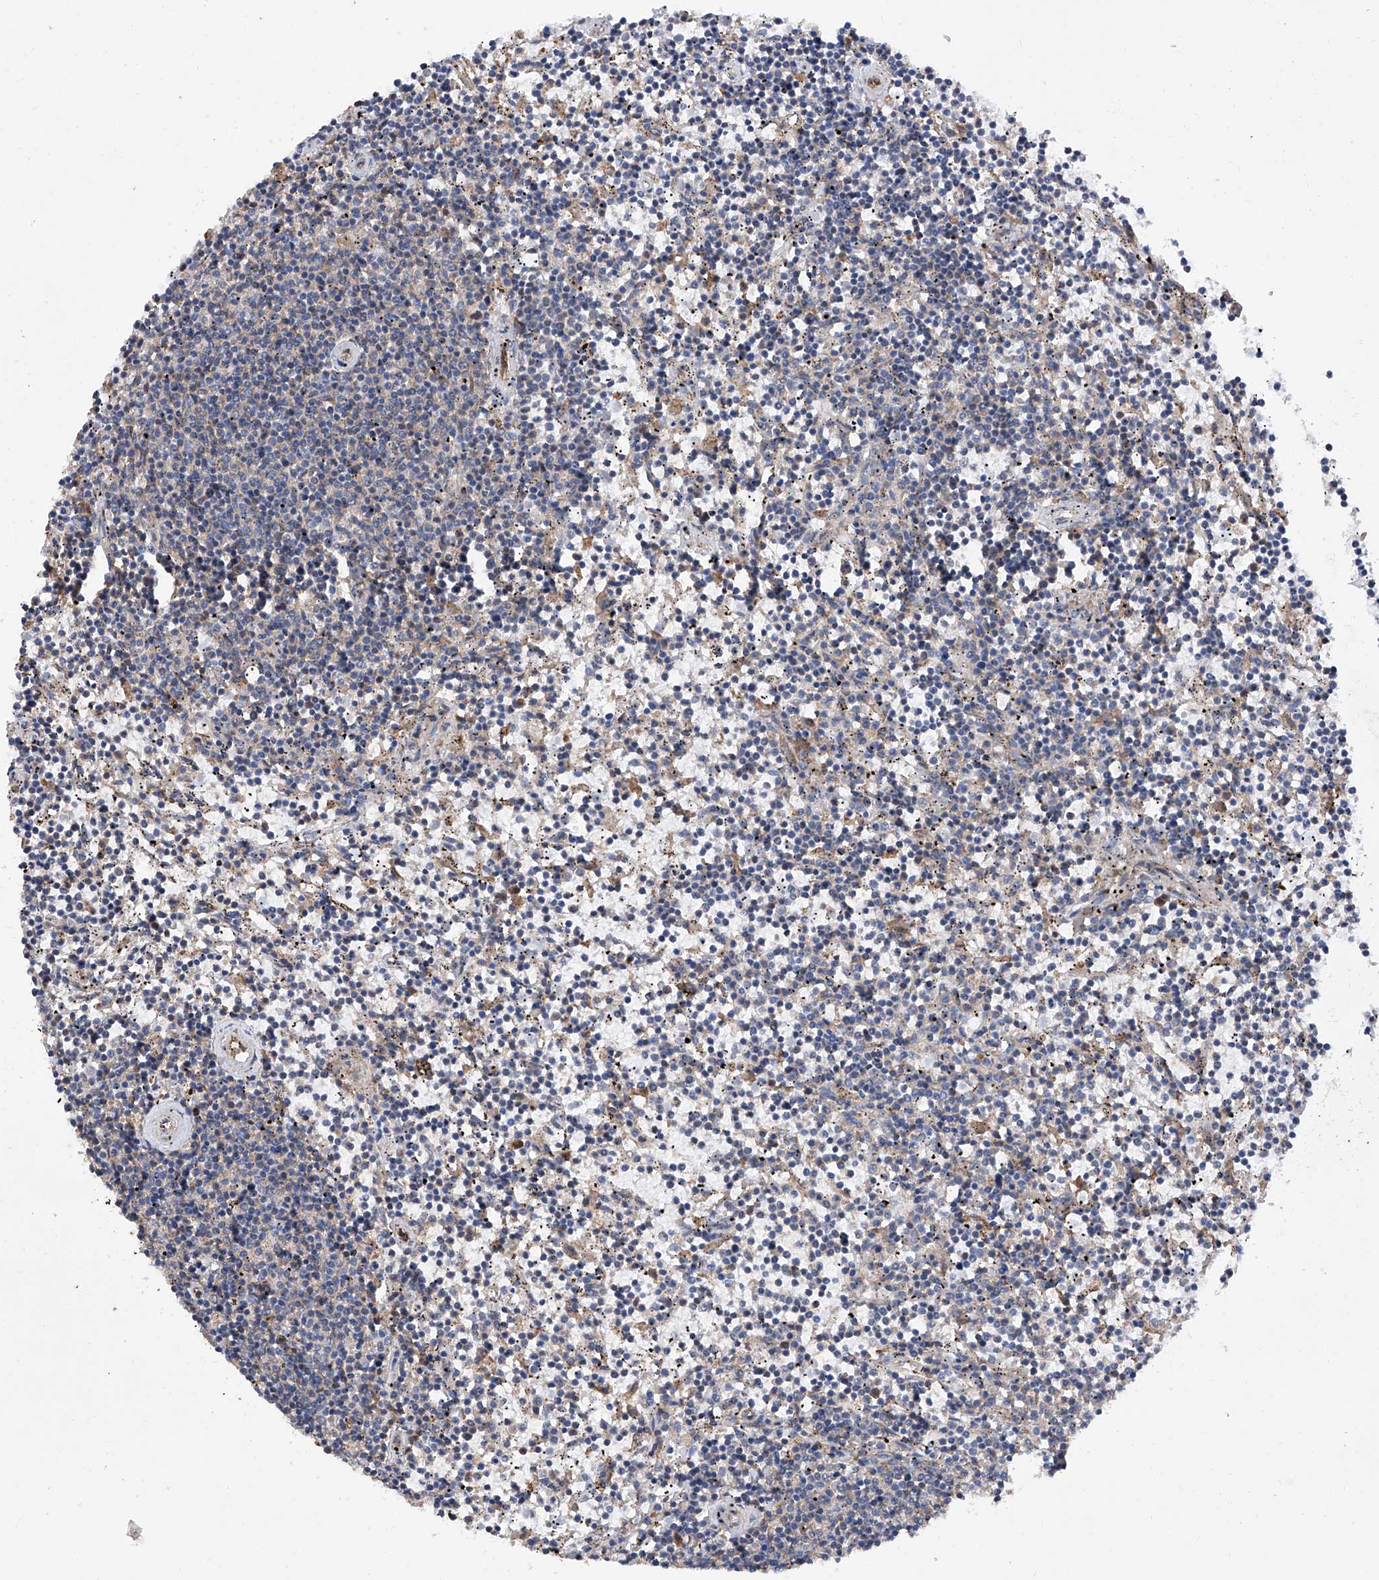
{"staining": {"intensity": "negative", "quantity": "none", "location": "none"}, "tissue": "lymphoma", "cell_type": "Tumor cells", "image_type": "cancer", "snomed": [{"axis": "morphology", "description": "Malignant lymphoma, non-Hodgkin's type, Low grade"}, {"axis": "topography", "description": "Spleen"}], "caption": "This image is of lymphoma stained with immunohistochemistry (IHC) to label a protein in brown with the nuclei are counter-stained blue. There is no staining in tumor cells.", "gene": "INPP5B", "patient": {"sex": "female", "age": 50}}